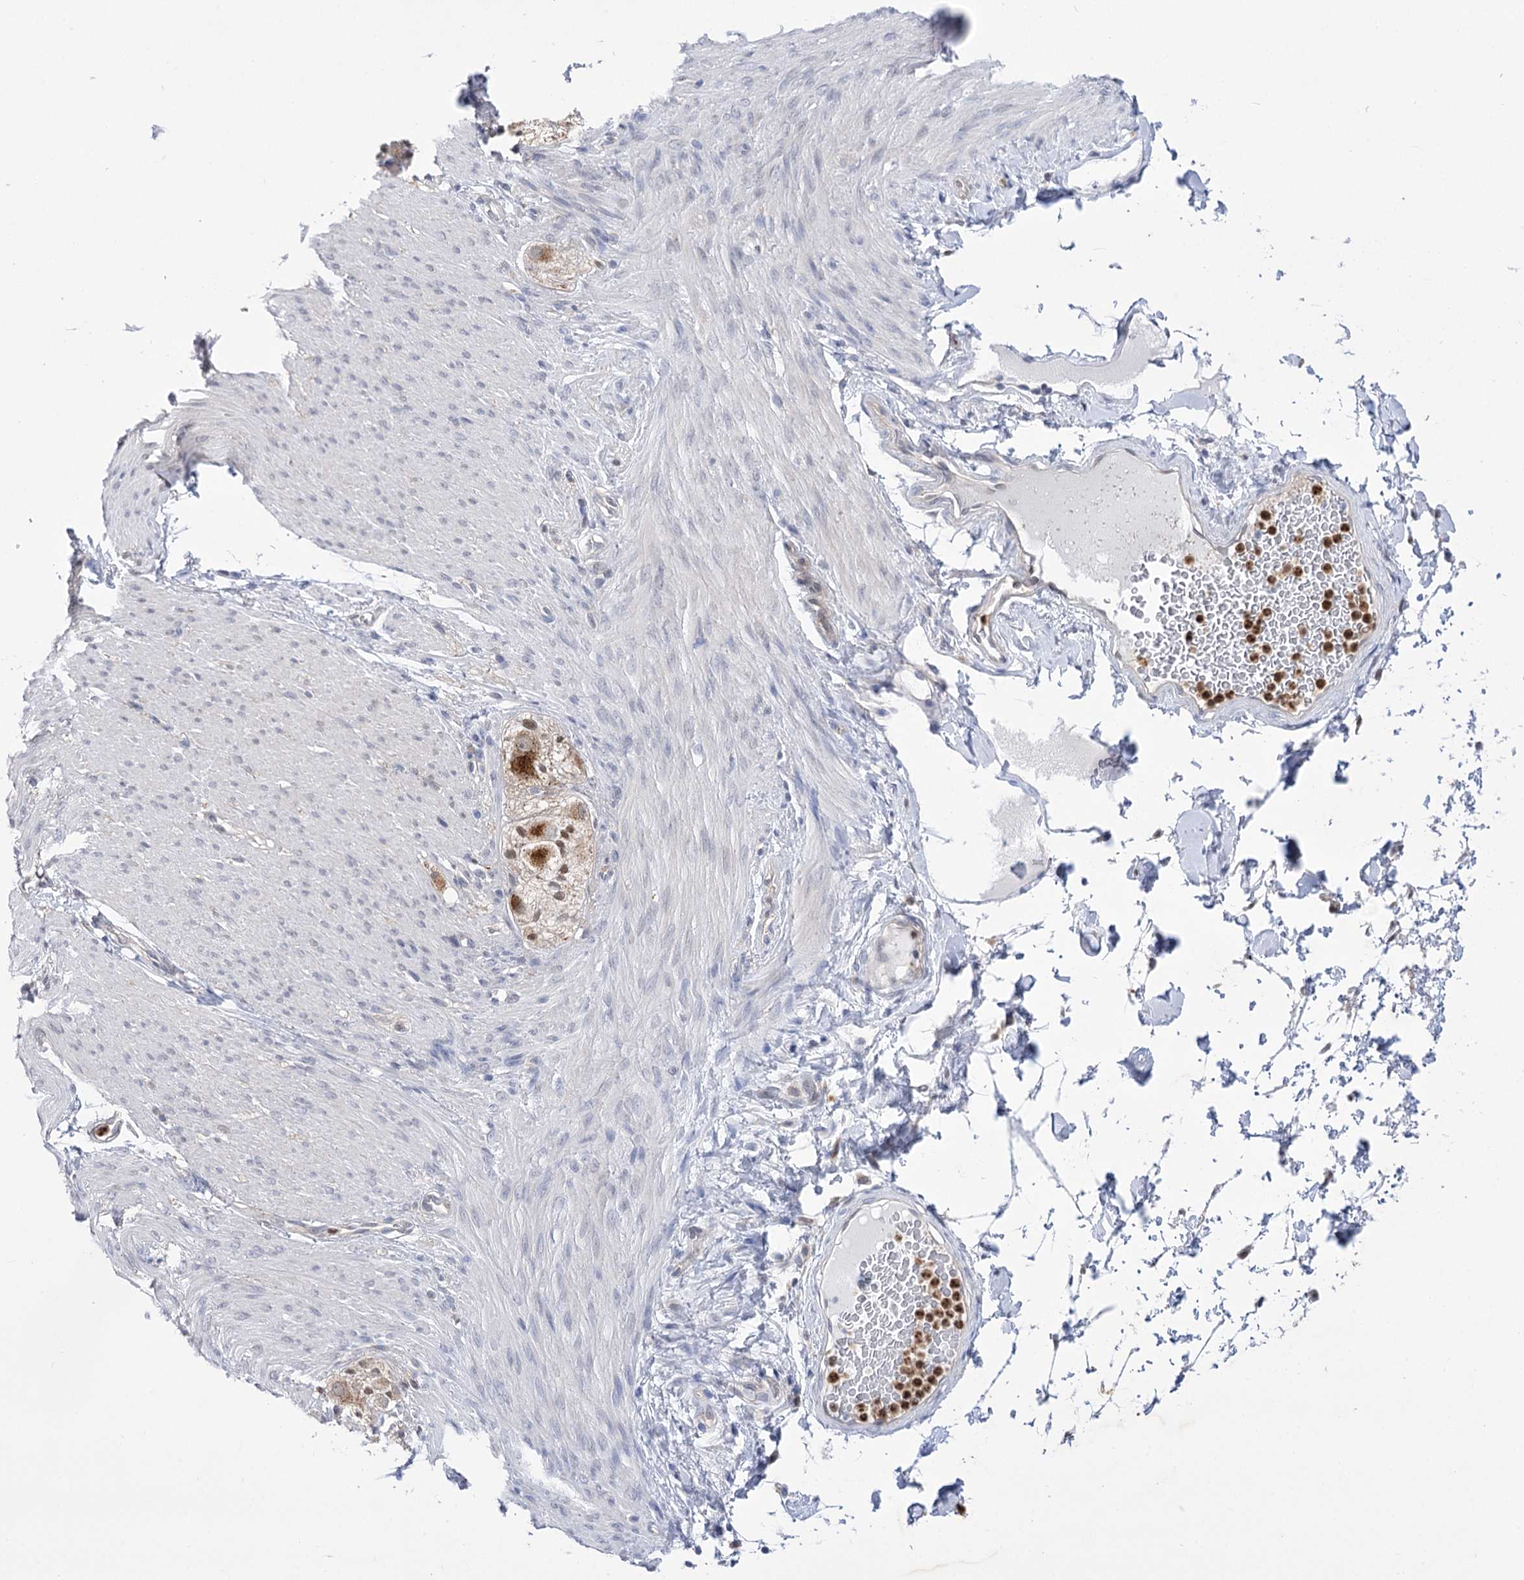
{"staining": {"intensity": "moderate", "quantity": "25%-75%", "location": "cytoplasmic/membranous,nuclear"}, "tissue": "adipose tissue", "cell_type": "Adipocytes", "image_type": "normal", "snomed": [{"axis": "morphology", "description": "Normal tissue, NOS"}, {"axis": "topography", "description": "Colon"}, {"axis": "topography", "description": "Peripheral nerve tissue"}], "caption": "Approximately 25%-75% of adipocytes in benign adipose tissue demonstrate moderate cytoplasmic/membranous,nuclear protein positivity as visualized by brown immunohistochemical staining.", "gene": "SIAE", "patient": {"sex": "female", "age": 61}}